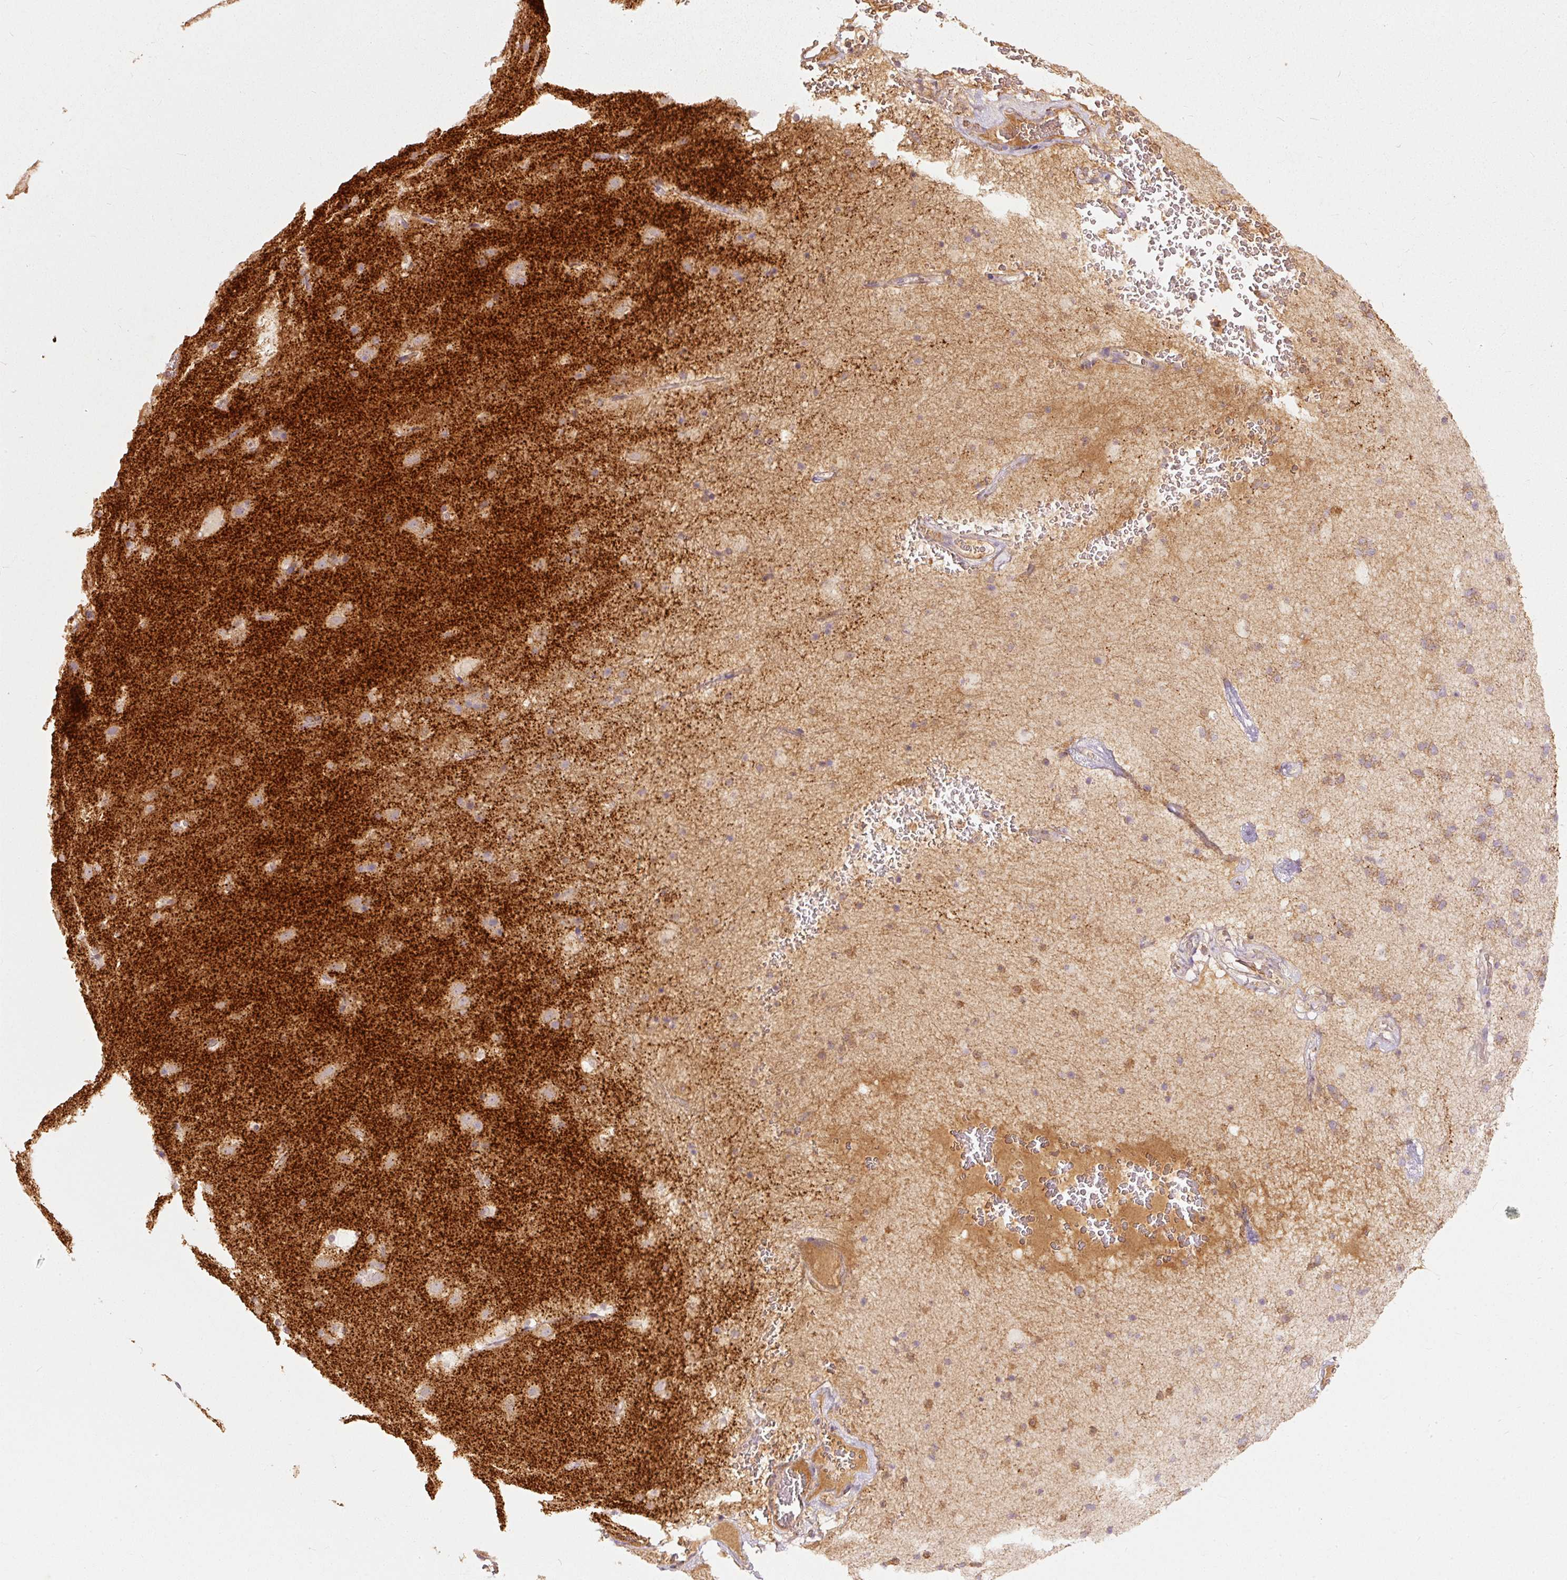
{"staining": {"intensity": "moderate", "quantity": "25%-75%", "location": "cytoplasmic/membranous"}, "tissue": "caudate", "cell_type": "Glial cells", "image_type": "normal", "snomed": [{"axis": "morphology", "description": "Normal tissue, NOS"}, {"axis": "topography", "description": "Lateral ventricle wall"}], "caption": "Immunohistochemistry (DAB (3,3'-diaminobenzidine)) staining of normal caudate reveals moderate cytoplasmic/membranous protein positivity in approximately 25%-75% of glial cells. (brown staining indicates protein expression, while blue staining denotes nuclei).", "gene": "PSENEN", "patient": {"sex": "male", "age": 37}}